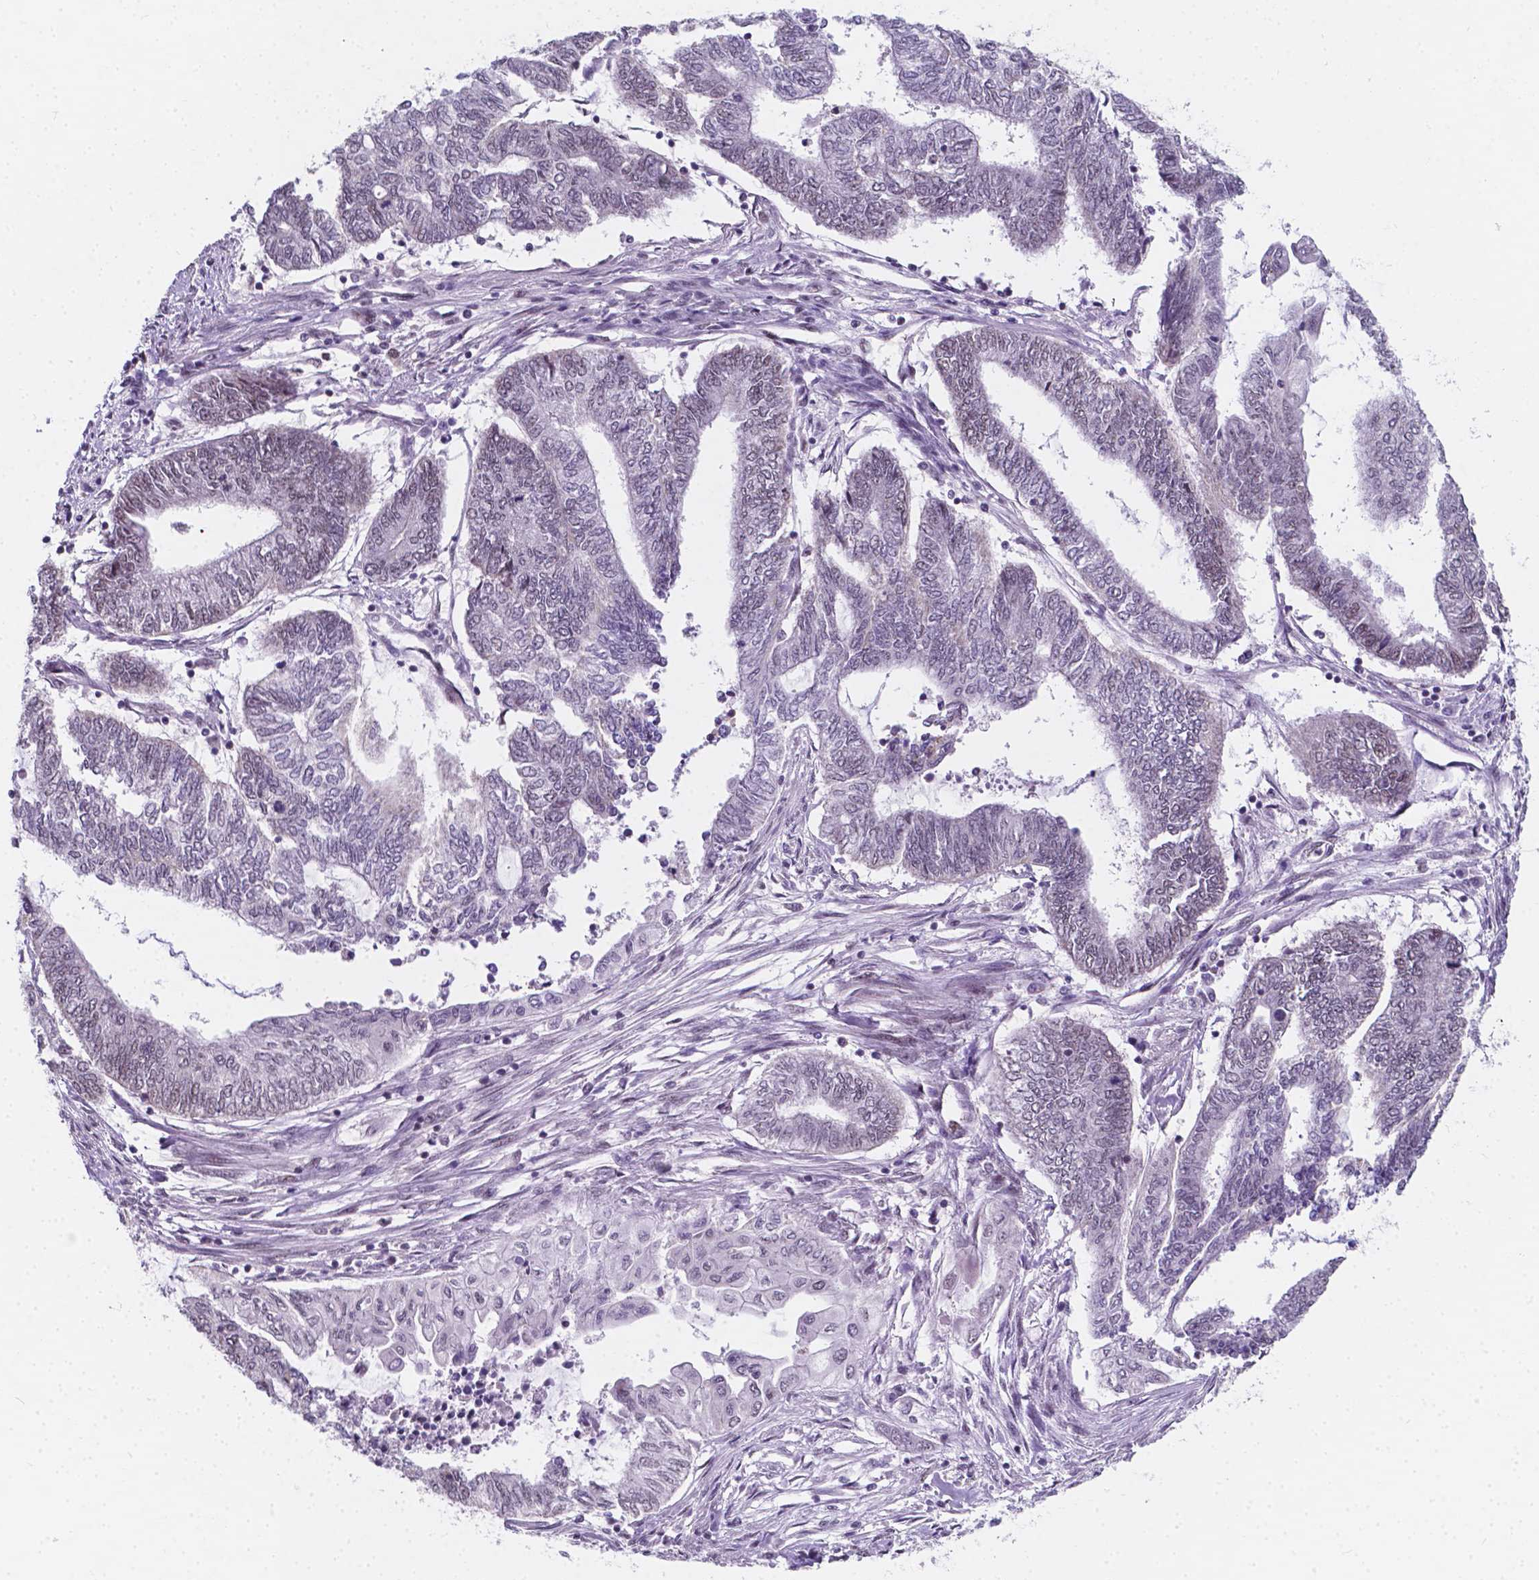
{"staining": {"intensity": "negative", "quantity": "none", "location": "none"}, "tissue": "endometrial cancer", "cell_type": "Tumor cells", "image_type": "cancer", "snomed": [{"axis": "morphology", "description": "Adenocarcinoma, NOS"}, {"axis": "topography", "description": "Uterus"}, {"axis": "topography", "description": "Endometrium"}], "caption": "The photomicrograph demonstrates no significant positivity in tumor cells of adenocarcinoma (endometrial).", "gene": "BCAS2", "patient": {"sex": "female", "age": 70}}